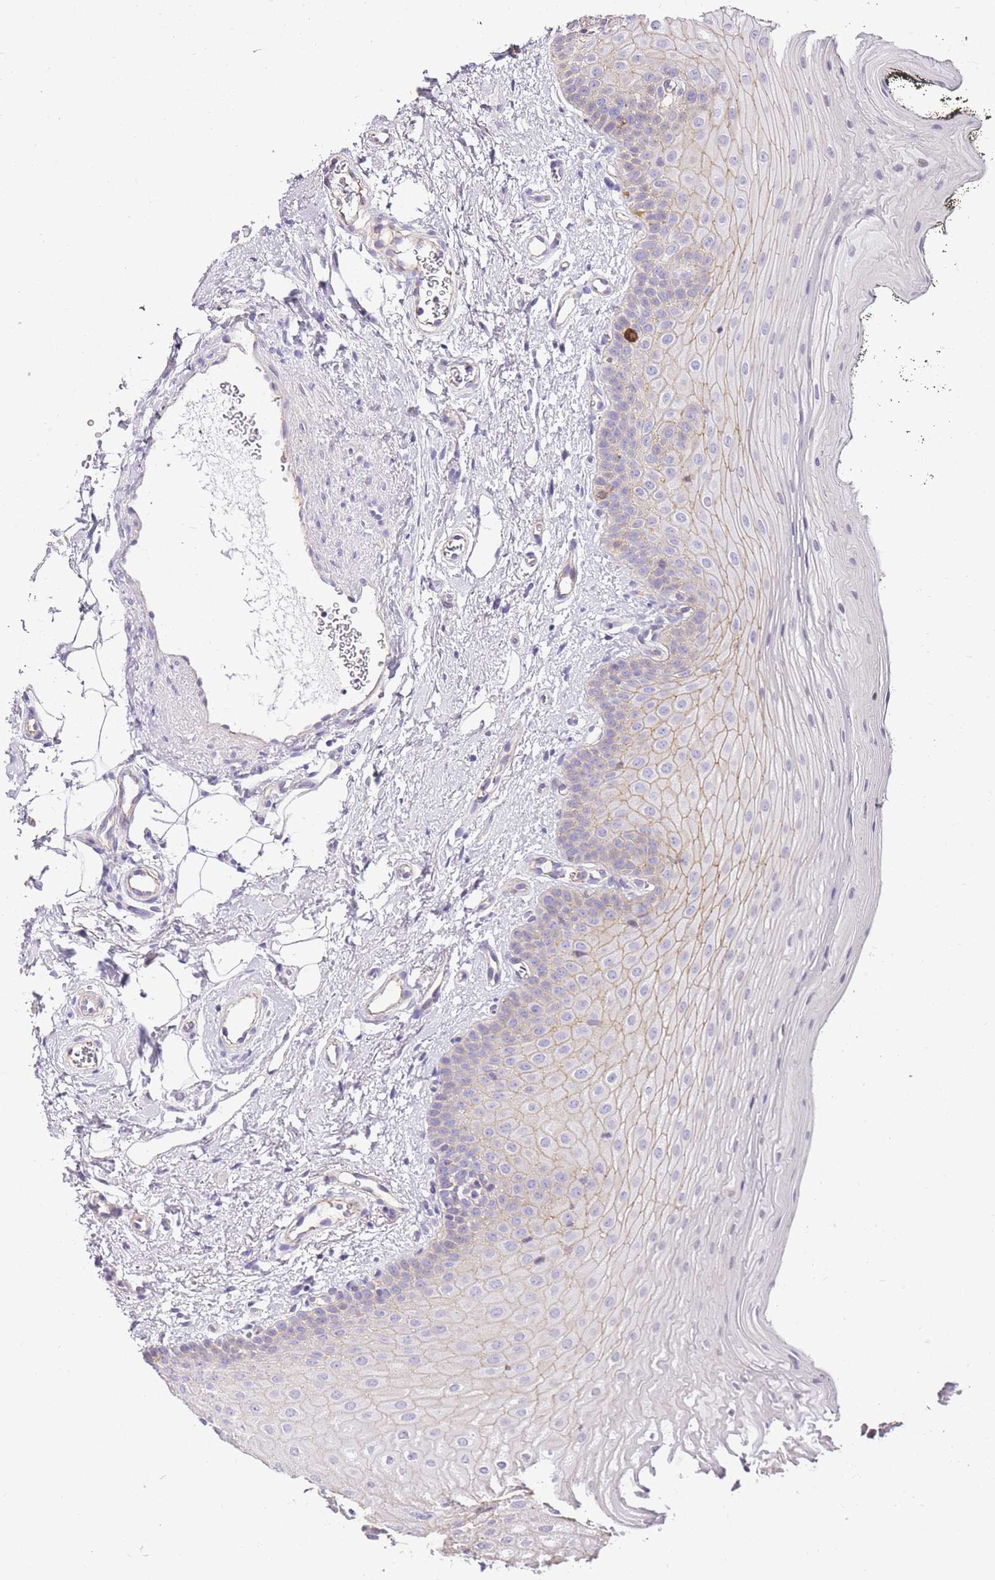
{"staining": {"intensity": "weak", "quantity": "25%-75%", "location": "cytoplasmic/membranous"}, "tissue": "oral mucosa", "cell_type": "Squamous epithelial cells", "image_type": "normal", "snomed": [{"axis": "morphology", "description": "No evidence of malignacy"}, {"axis": "topography", "description": "Oral tissue"}, {"axis": "topography", "description": "Head-Neck"}], "caption": "Oral mucosa stained with DAB immunohistochemistry shows low levels of weak cytoplasmic/membranous expression in approximately 25%-75% of squamous epithelial cells.", "gene": "CLBA1", "patient": {"sex": "male", "age": 68}}